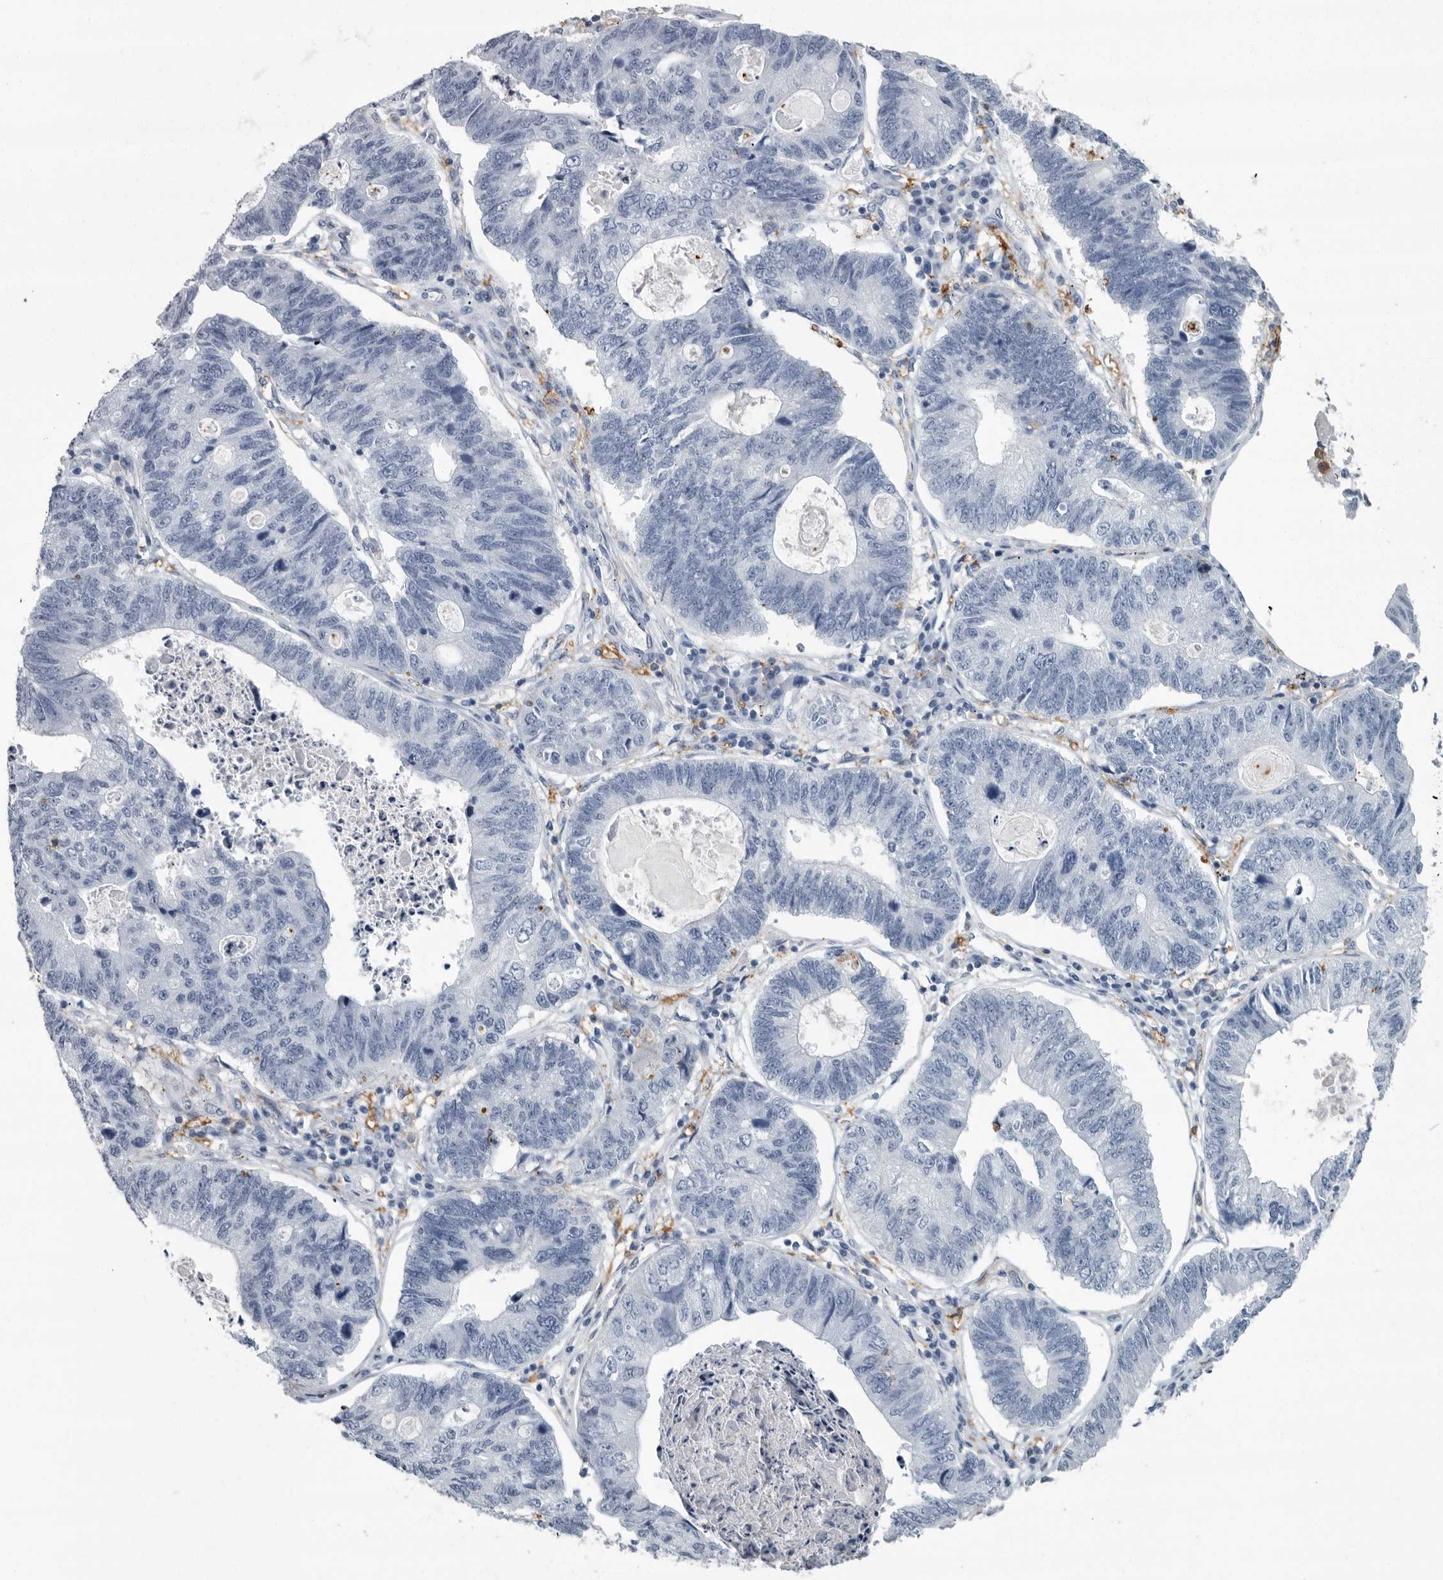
{"staining": {"intensity": "negative", "quantity": "none", "location": "none"}, "tissue": "stomach cancer", "cell_type": "Tumor cells", "image_type": "cancer", "snomed": [{"axis": "morphology", "description": "Adenocarcinoma, NOS"}, {"axis": "topography", "description": "Stomach"}], "caption": "Stomach cancer (adenocarcinoma) was stained to show a protein in brown. There is no significant expression in tumor cells.", "gene": "FCER1G", "patient": {"sex": "male", "age": 59}}